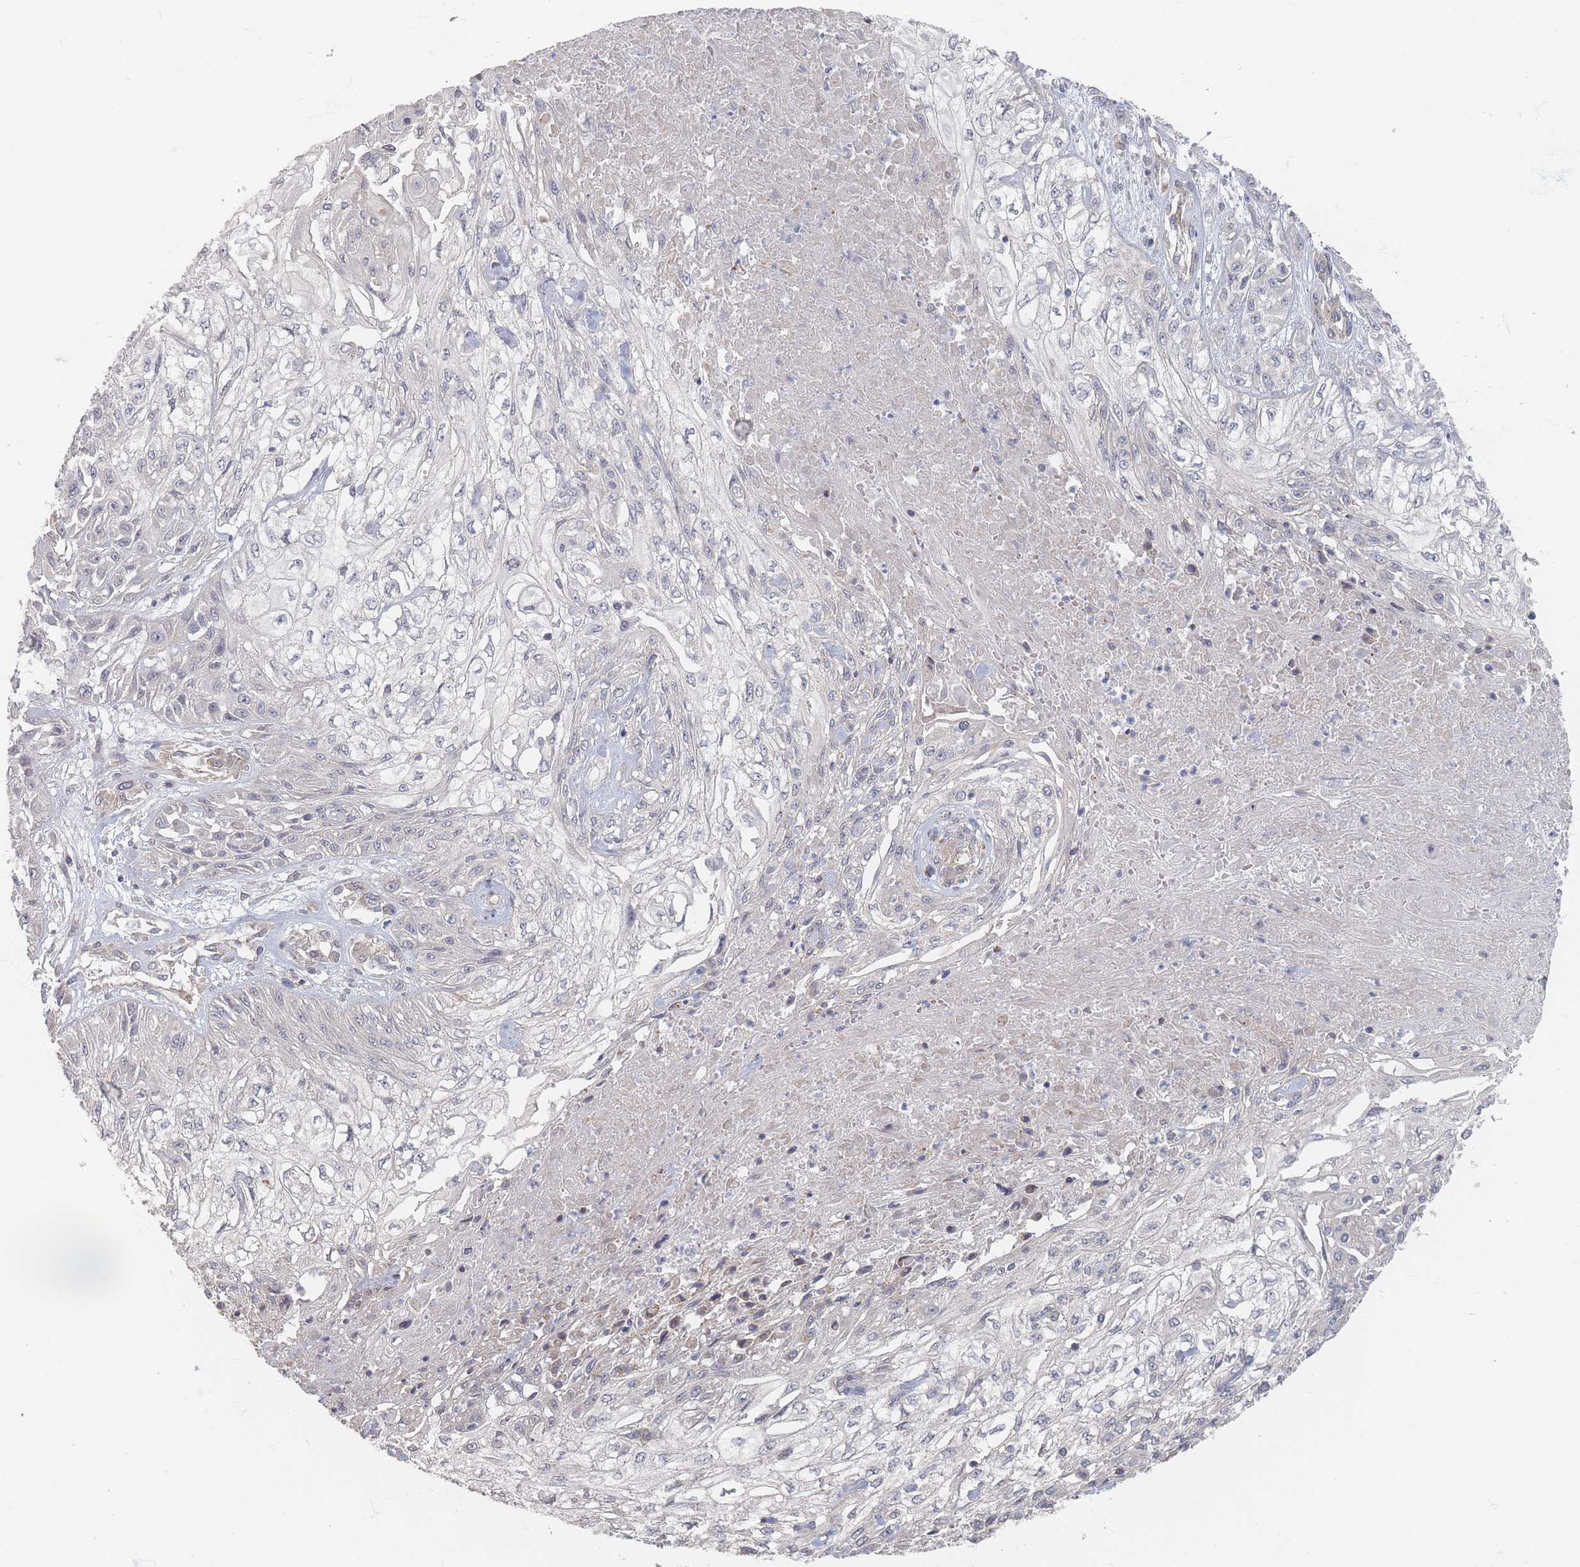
{"staining": {"intensity": "negative", "quantity": "none", "location": "none"}, "tissue": "skin cancer", "cell_type": "Tumor cells", "image_type": "cancer", "snomed": [{"axis": "morphology", "description": "Squamous cell carcinoma, NOS"}, {"axis": "morphology", "description": "Squamous cell carcinoma, metastatic, NOS"}, {"axis": "topography", "description": "Skin"}, {"axis": "topography", "description": "Lymph node"}], "caption": "The photomicrograph shows no significant positivity in tumor cells of skin cancer.", "gene": "GLE1", "patient": {"sex": "male", "age": 75}}